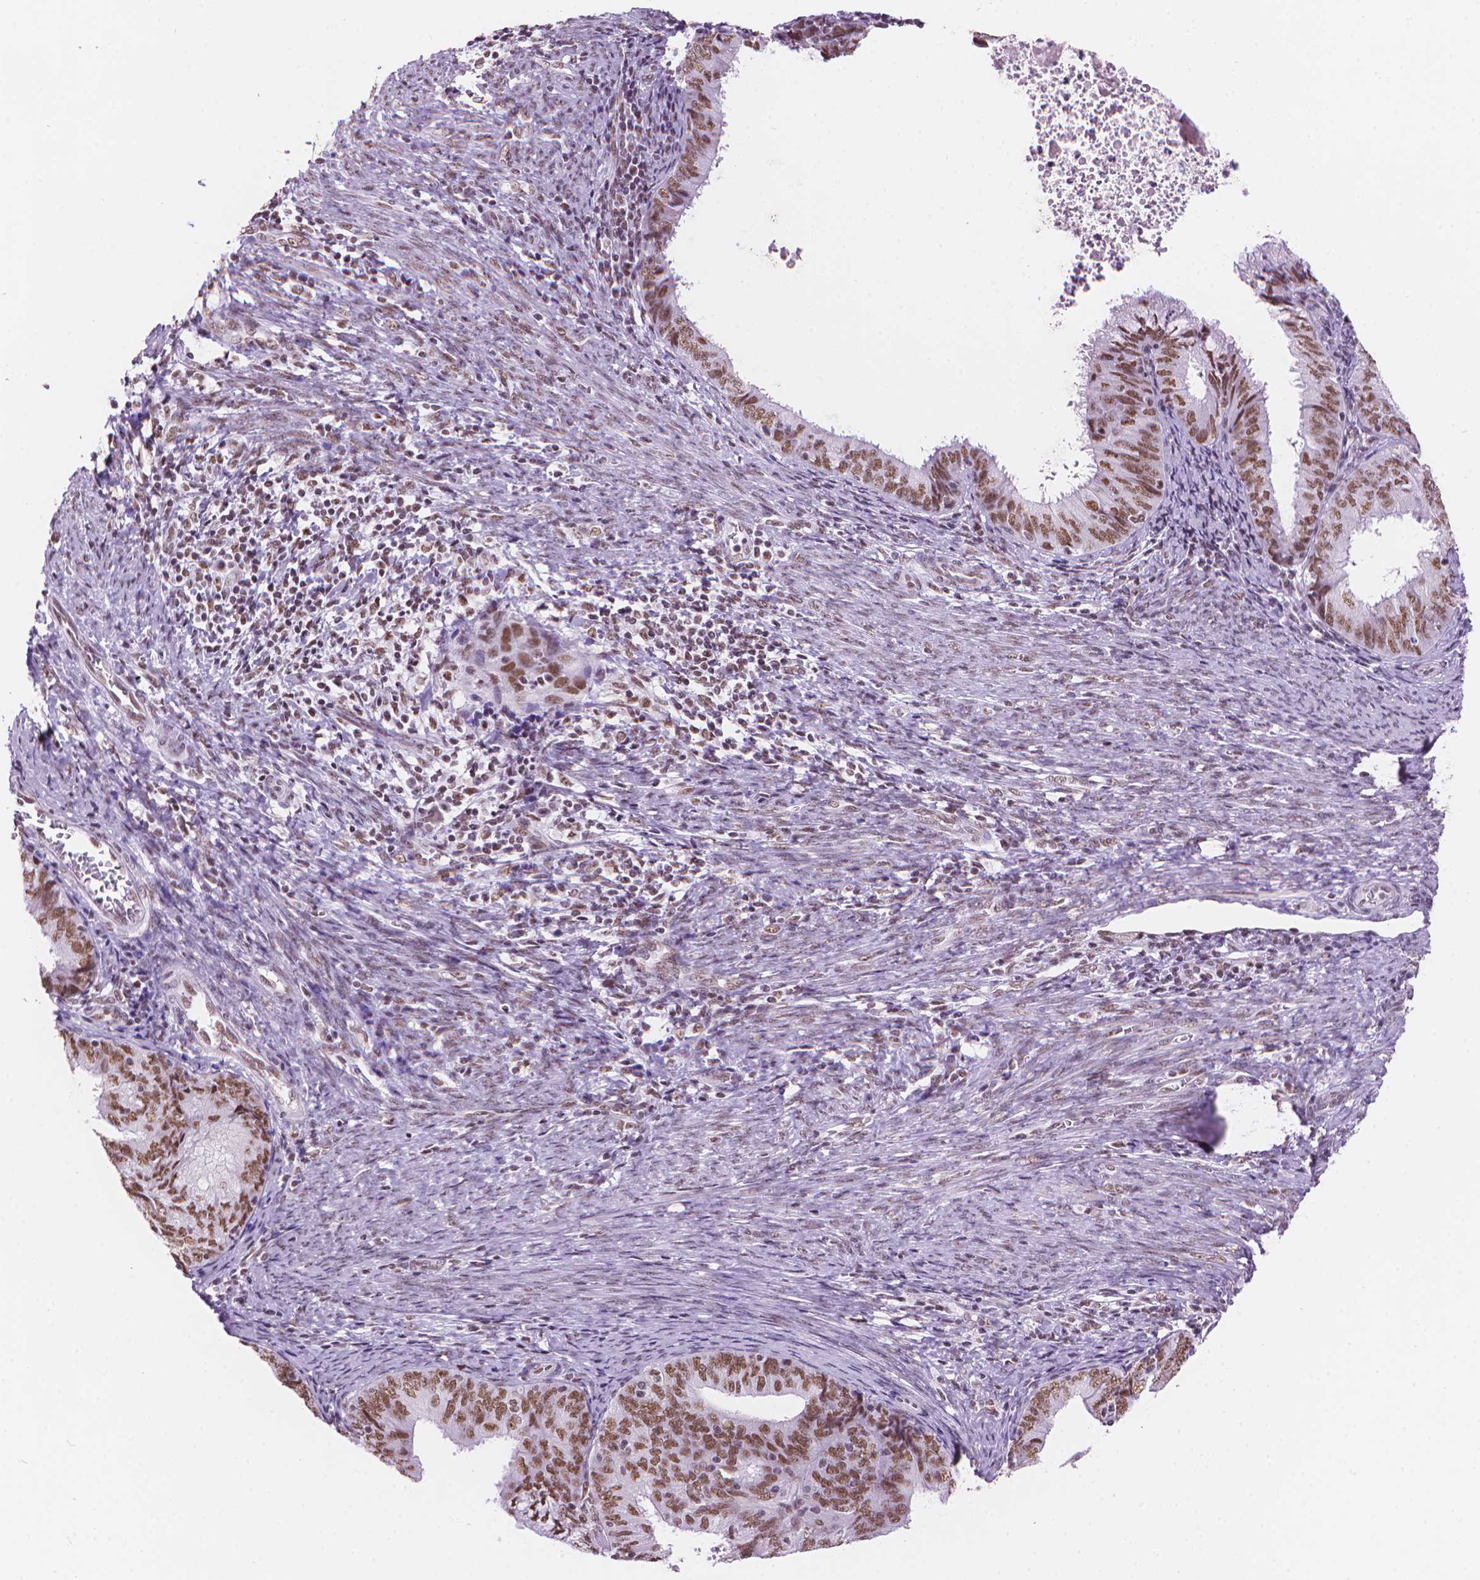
{"staining": {"intensity": "moderate", "quantity": ">75%", "location": "nuclear"}, "tissue": "endometrial cancer", "cell_type": "Tumor cells", "image_type": "cancer", "snomed": [{"axis": "morphology", "description": "Adenocarcinoma, NOS"}, {"axis": "topography", "description": "Endometrium"}], "caption": "Brown immunohistochemical staining in human endometrial cancer (adenocarcinoma) shows moderate nuclear expression in approximately >75% of tumor cells.", "gene": "RPA4", "patient": {"sex": "female", "age": 57}}